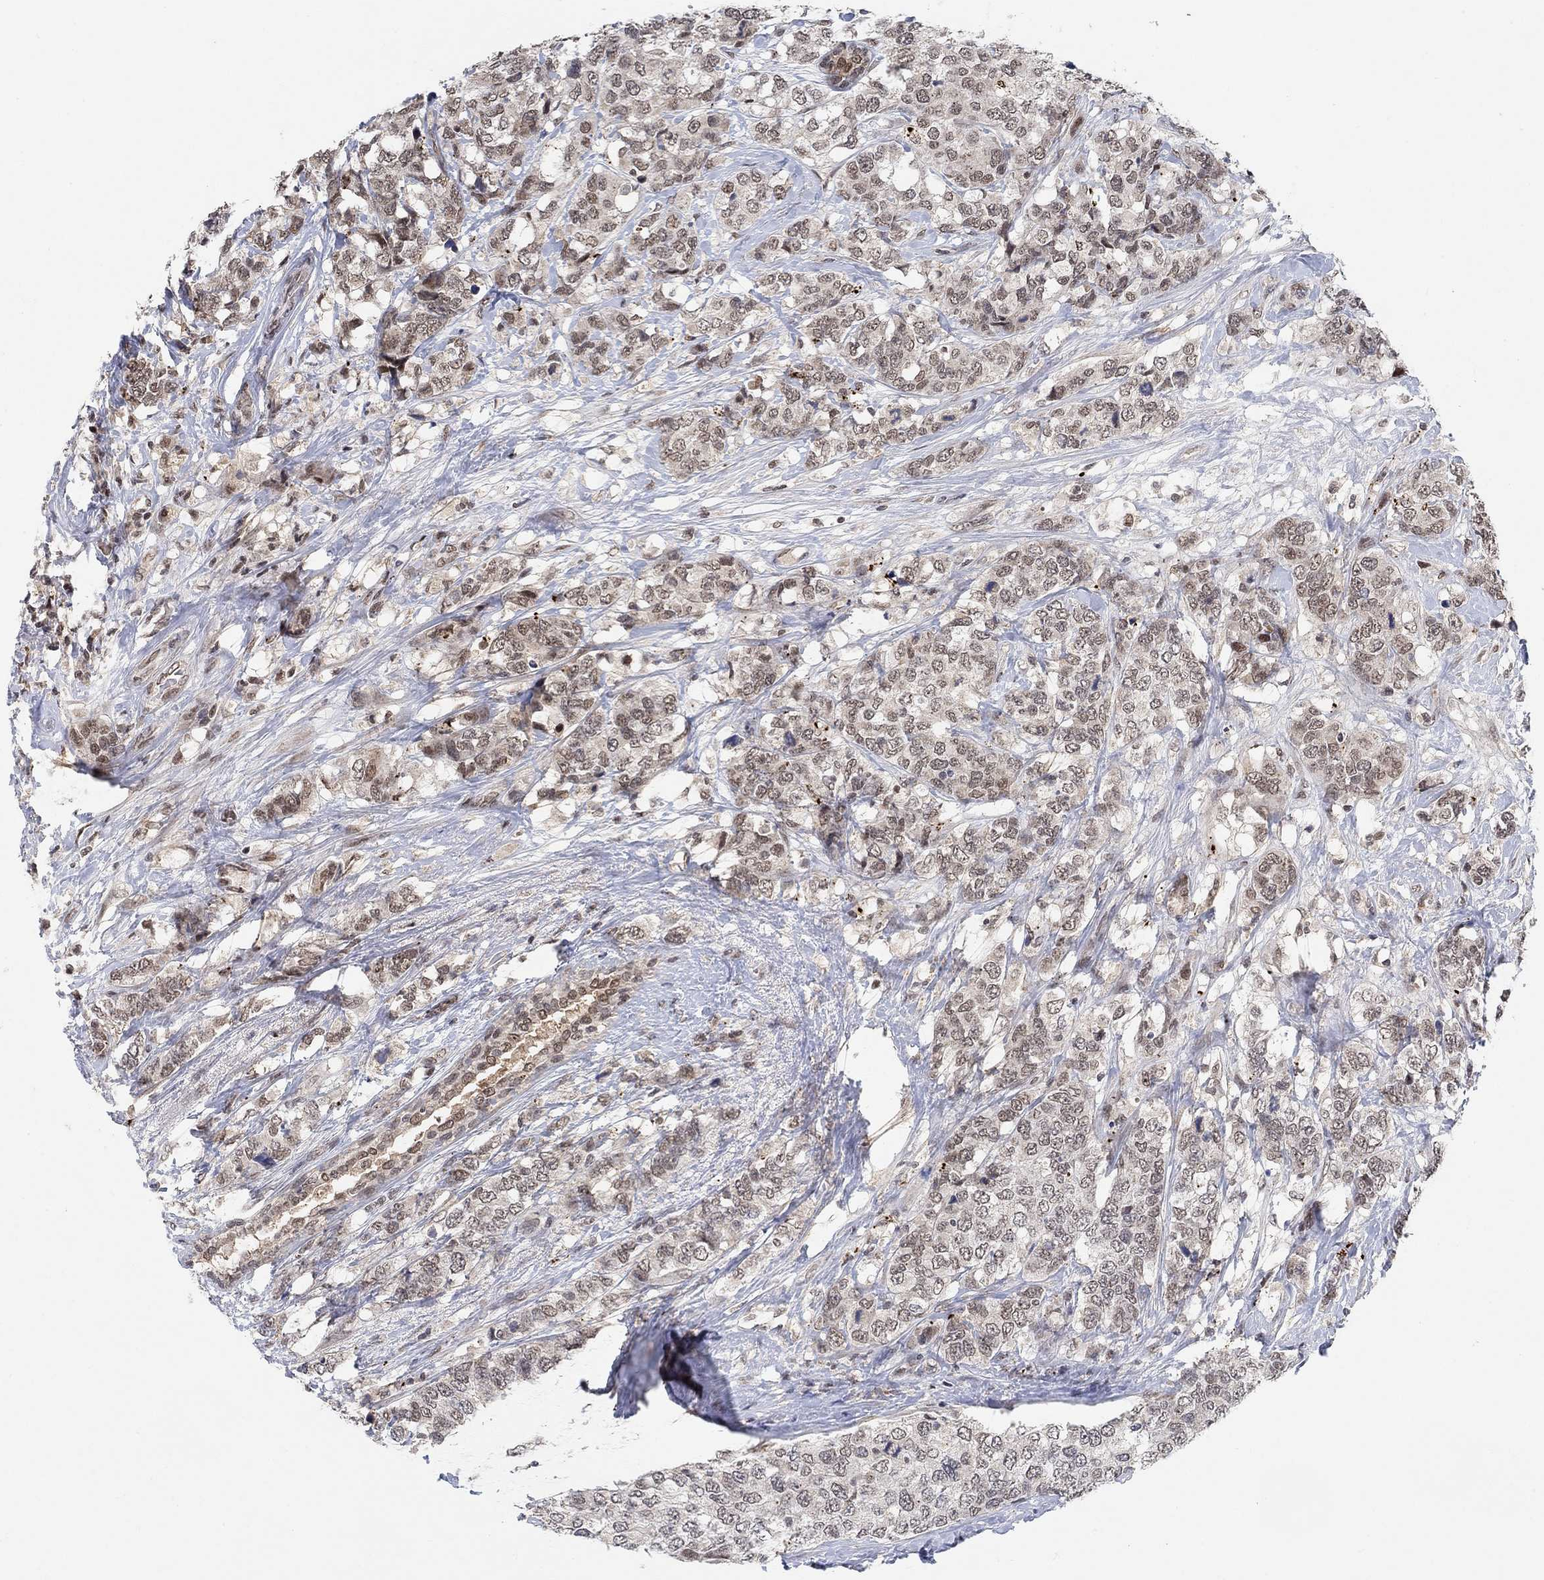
{"staining": {"intensity": "moderate", "quantity": "25%-75%", "location": "nuclear"}, "tissue": "breast cancer", "cell_type": "Tumor cells", "image_type": "cancer", "snomed": [{"axis": "morphology", "description": "Lobular carcinoma"}, {"axis": "topography", "description": "Breast"}], "caption": "Protein expression analysis of breast cancer shows moderate nuclear staining in about 25%-75% of tumor cells. The protein of interest is shown in brown color, while the nuclei are stained blue.", "gene": "THAP8", "patient": {"sex": "female", "age": 59}}